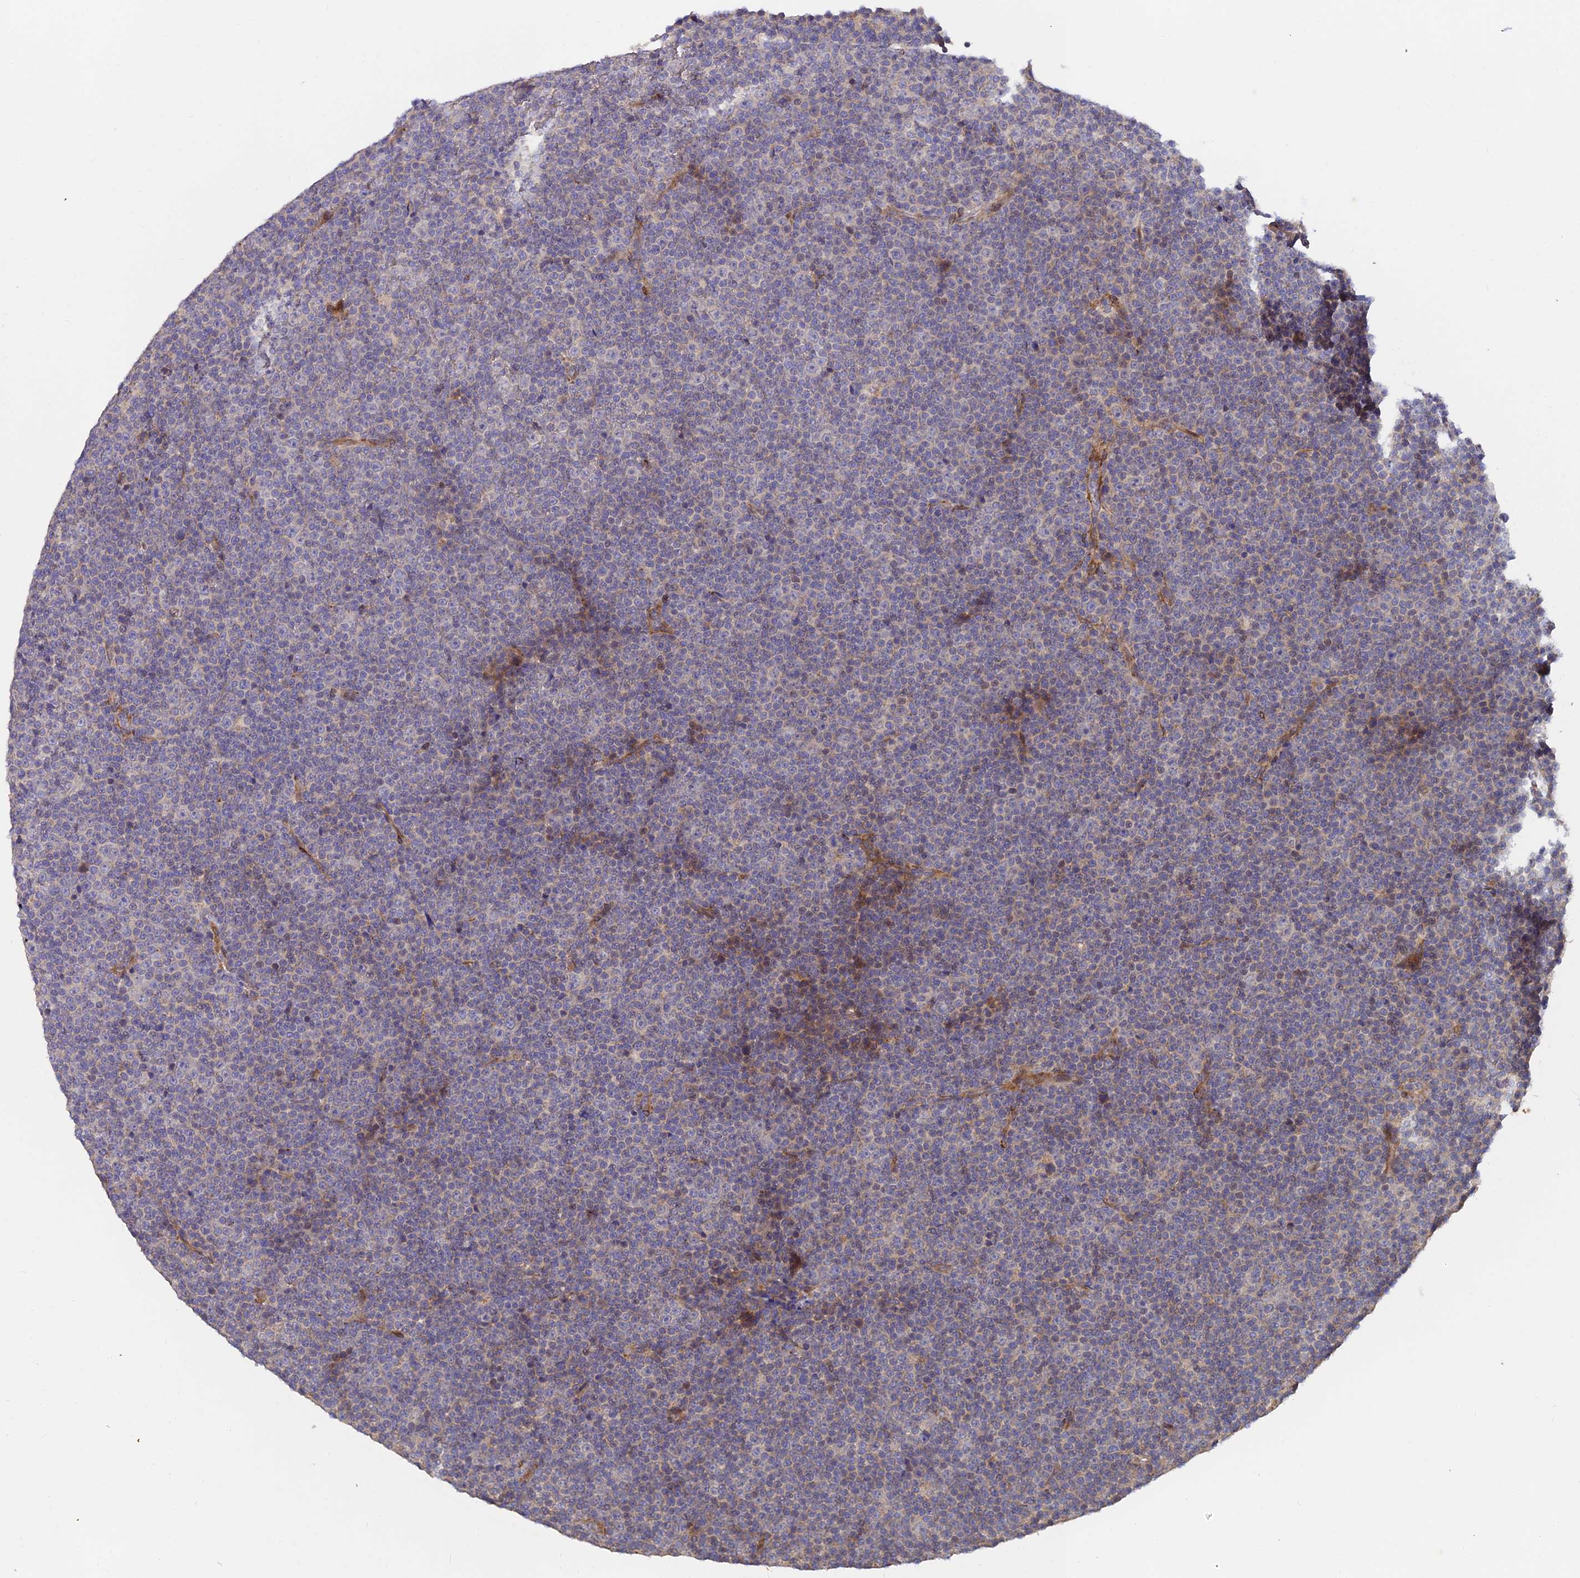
{"staining": {"intensity": "negative", "quantity": "none", "location": "none"}, "tissue": "lymphoma", "cell_type": "Tumor cells", "image_type": "cancer", "snomed": [{"axis": "morphology", "description": "Malignant lymphoma, non-Hodgkin's type, Low grade"}, {"axis": "topography", "description": "Lymph node"}], "caption": "This is an immunohistochemistry image of malignant lymphoma, non-Hodgkin's type (low-grade). There is no staining in tumor cells.", "gene": "ARL8B", "patient": {"sex": "female", "age": 67}}